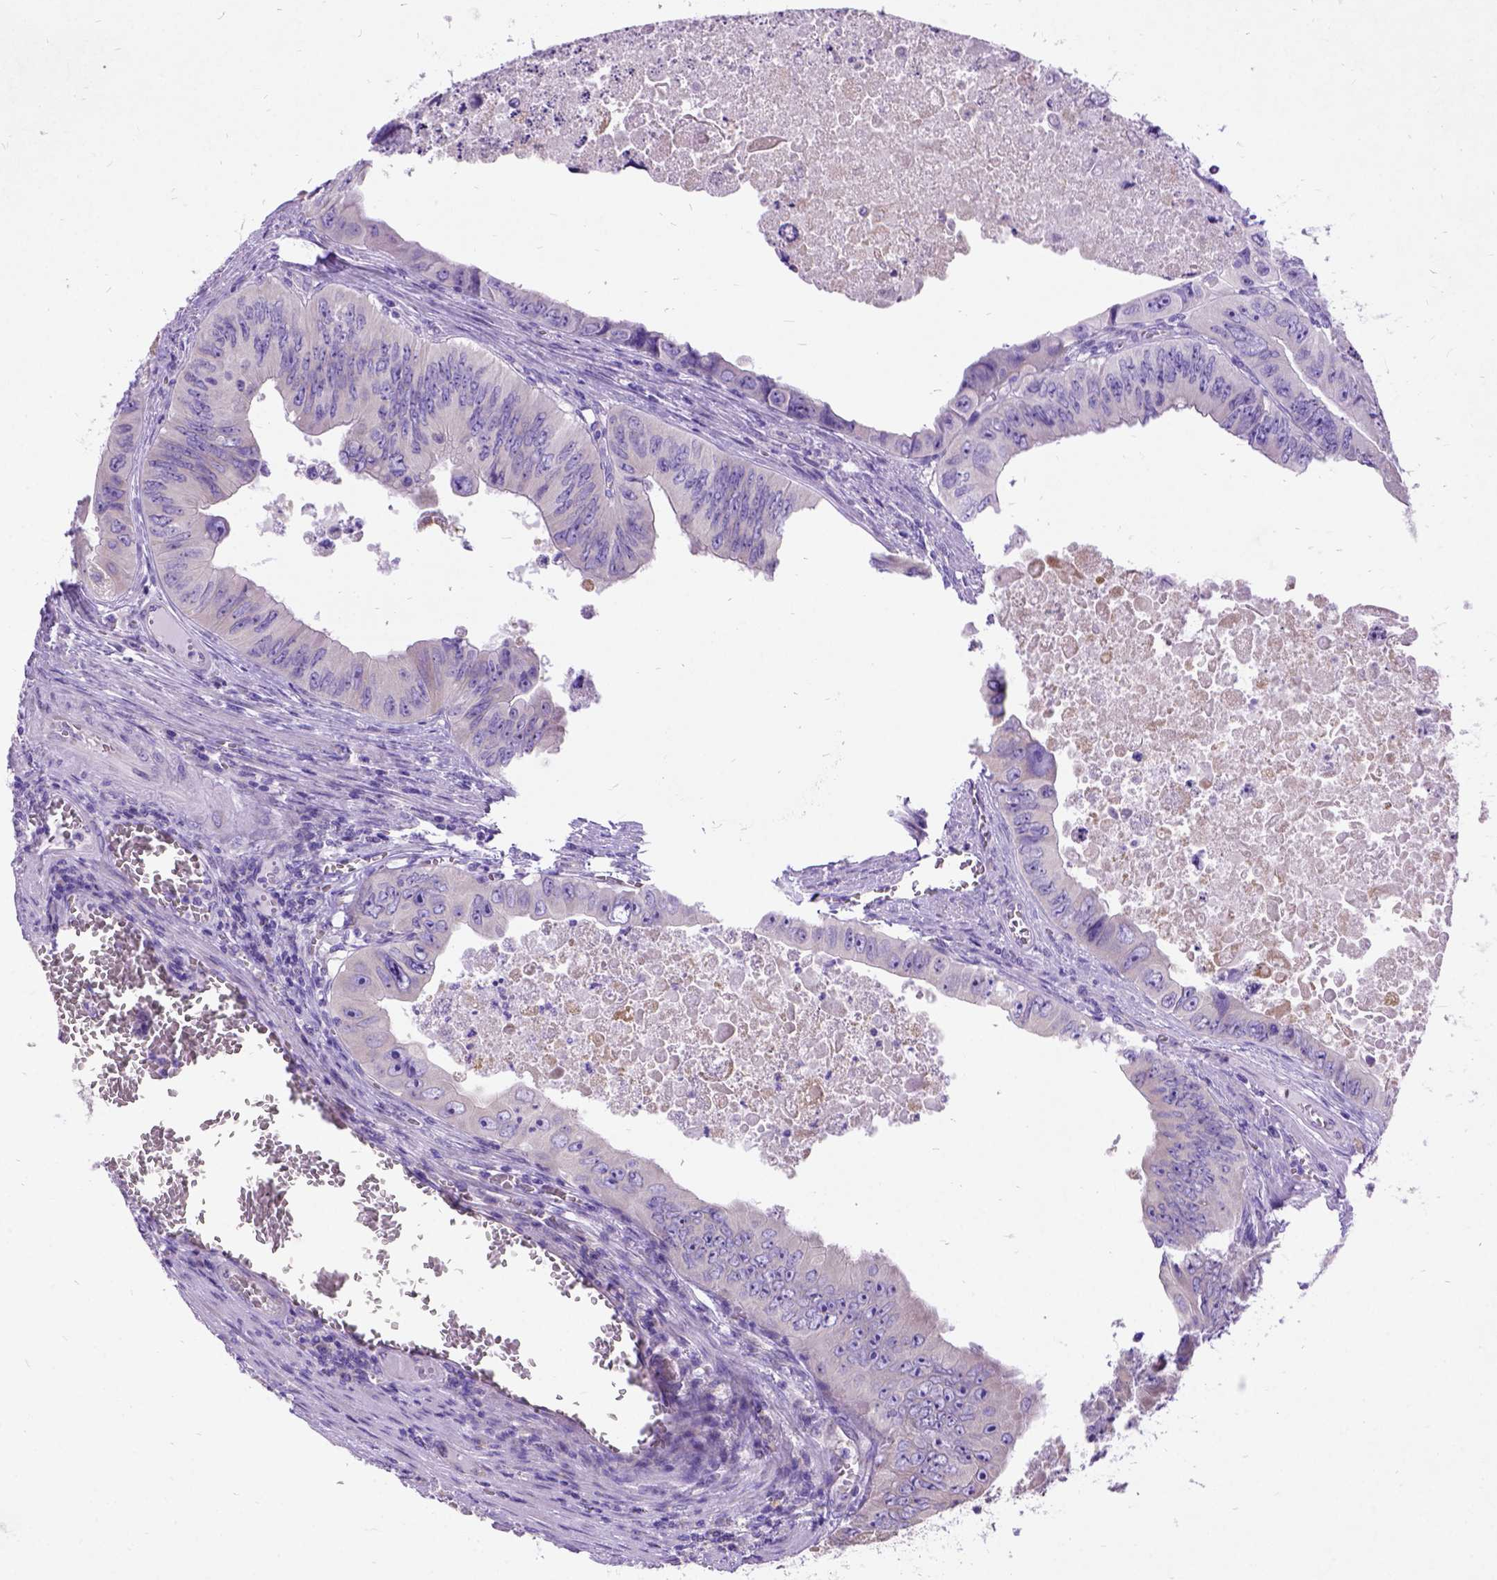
{"staining": {"intensity": "negative", "quantity": "none", "location": "none"}, "tissue": "colorectal cancer", "cell_type": "Tumor cells", "image_type": "cancer", "snomed": [{"axis": "morphology", "description": "Adenocarcinoma, NOS"}, {"axis": "topography", "description": "Colon"}], "caption": "There is no significant staining in tumor cells of colorectal cancer (adenocarcinoma).", "gene": "CFAP54", "patient": {"sex": "female", "age": 84}}